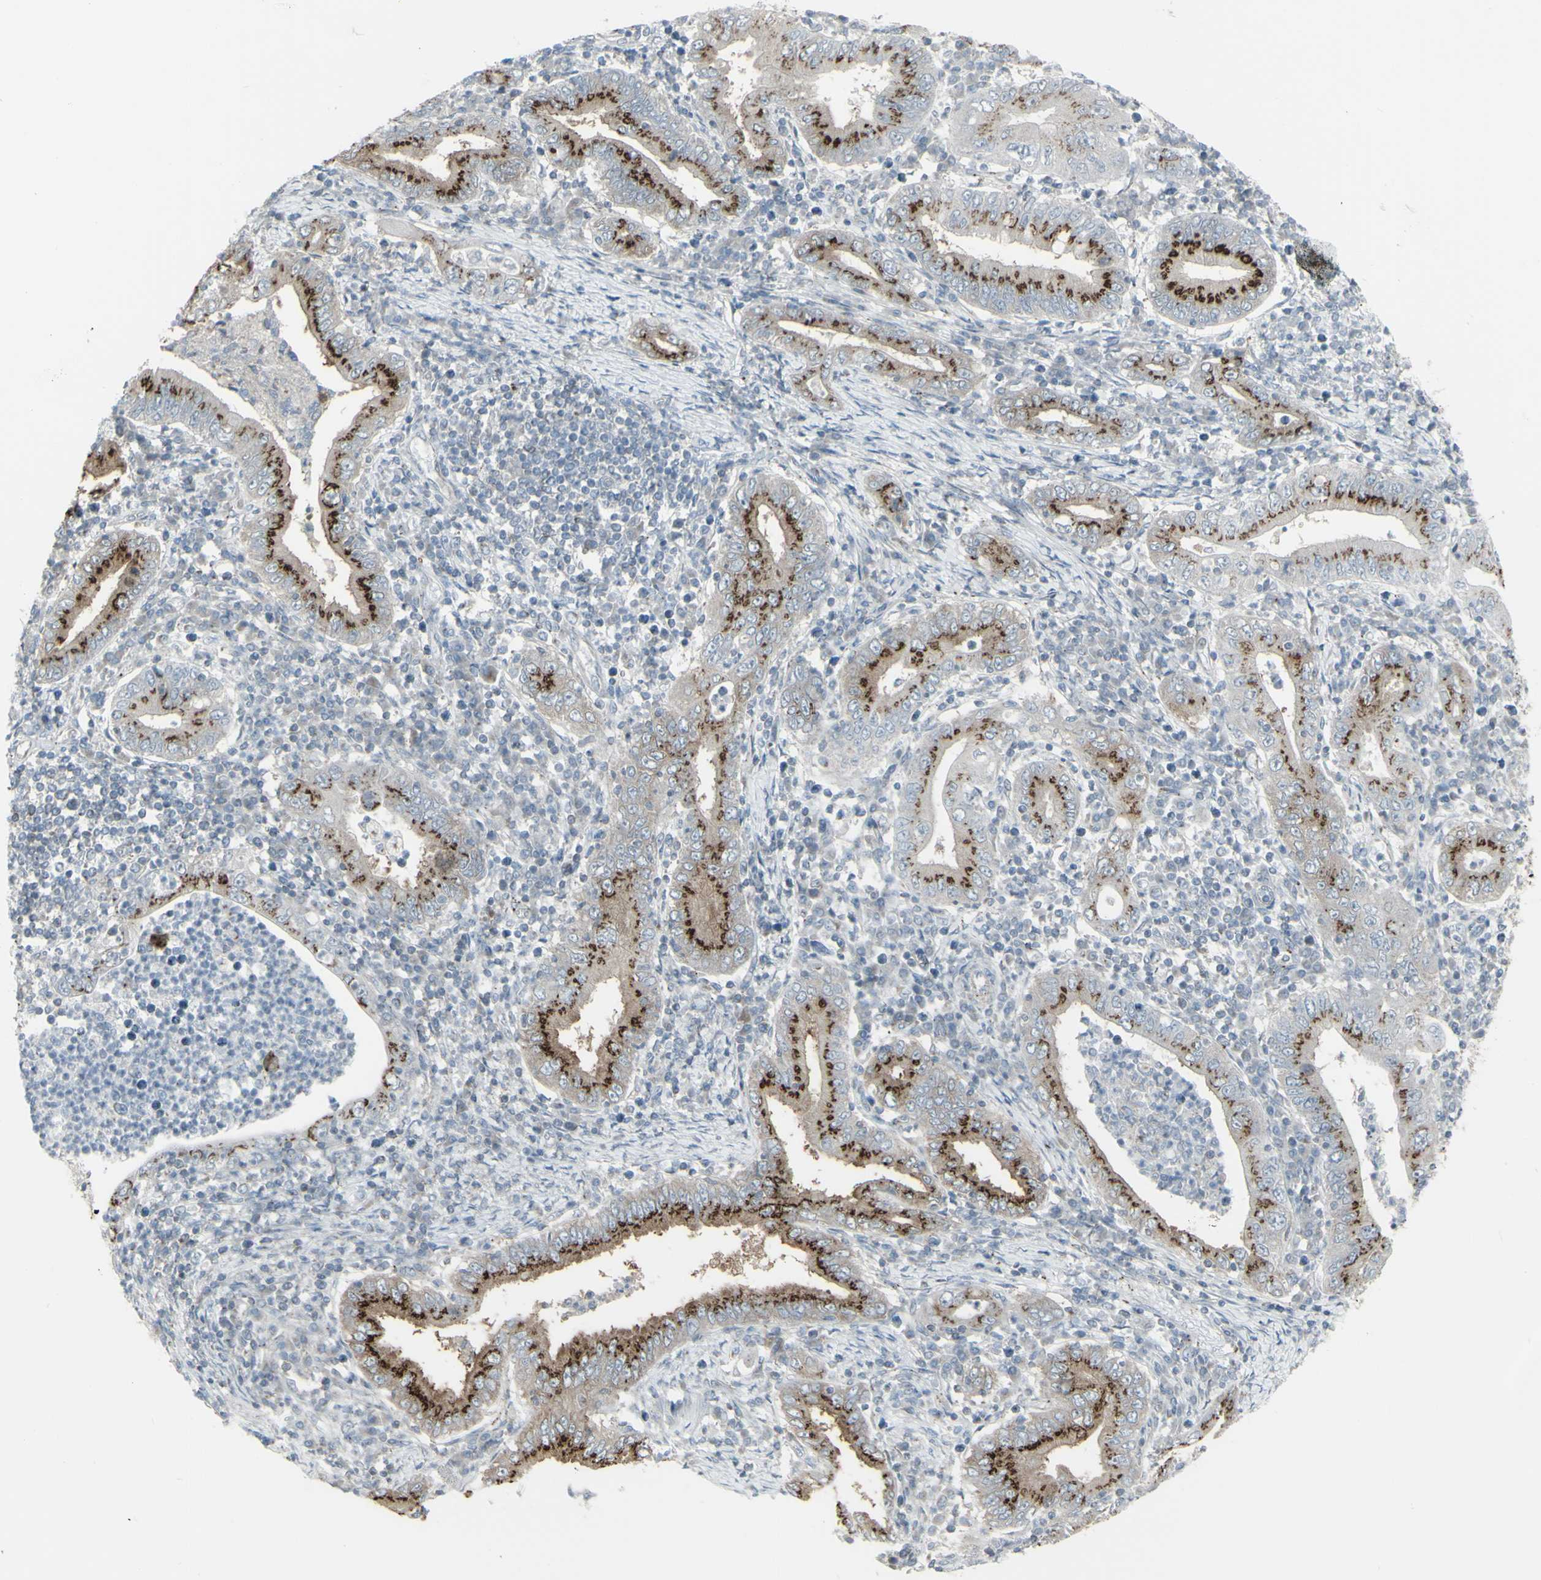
{"staining": {"intensity": "strong", "quantity": ">75%", "location": "cytoplasmic/membranous"}, "tissue": "stomach cancer", "cell_type": "Tumor cells", "image_type": "cancer", "snomed": [{"axis": "morphology", "description": "Normal tissue, NOS"}, {"axis": "morphology", "description": "Adenocarcinoma, NOS"}, {"axis": "topography", "description": "Esophagus"}, {"axis": "topography", "description": "Stomach, upper"}, {"axis": "topography", "description": "Peripheral nerve tissue"}], "caption": "This is an image of immunohistochemistry (IHC) staining of stomach cancer, which shows strong positivity in the cytoplasmic/membranous of tumor cells.", "gene": "GALNT6", "patient": {"sex": "male", "age": 62}}